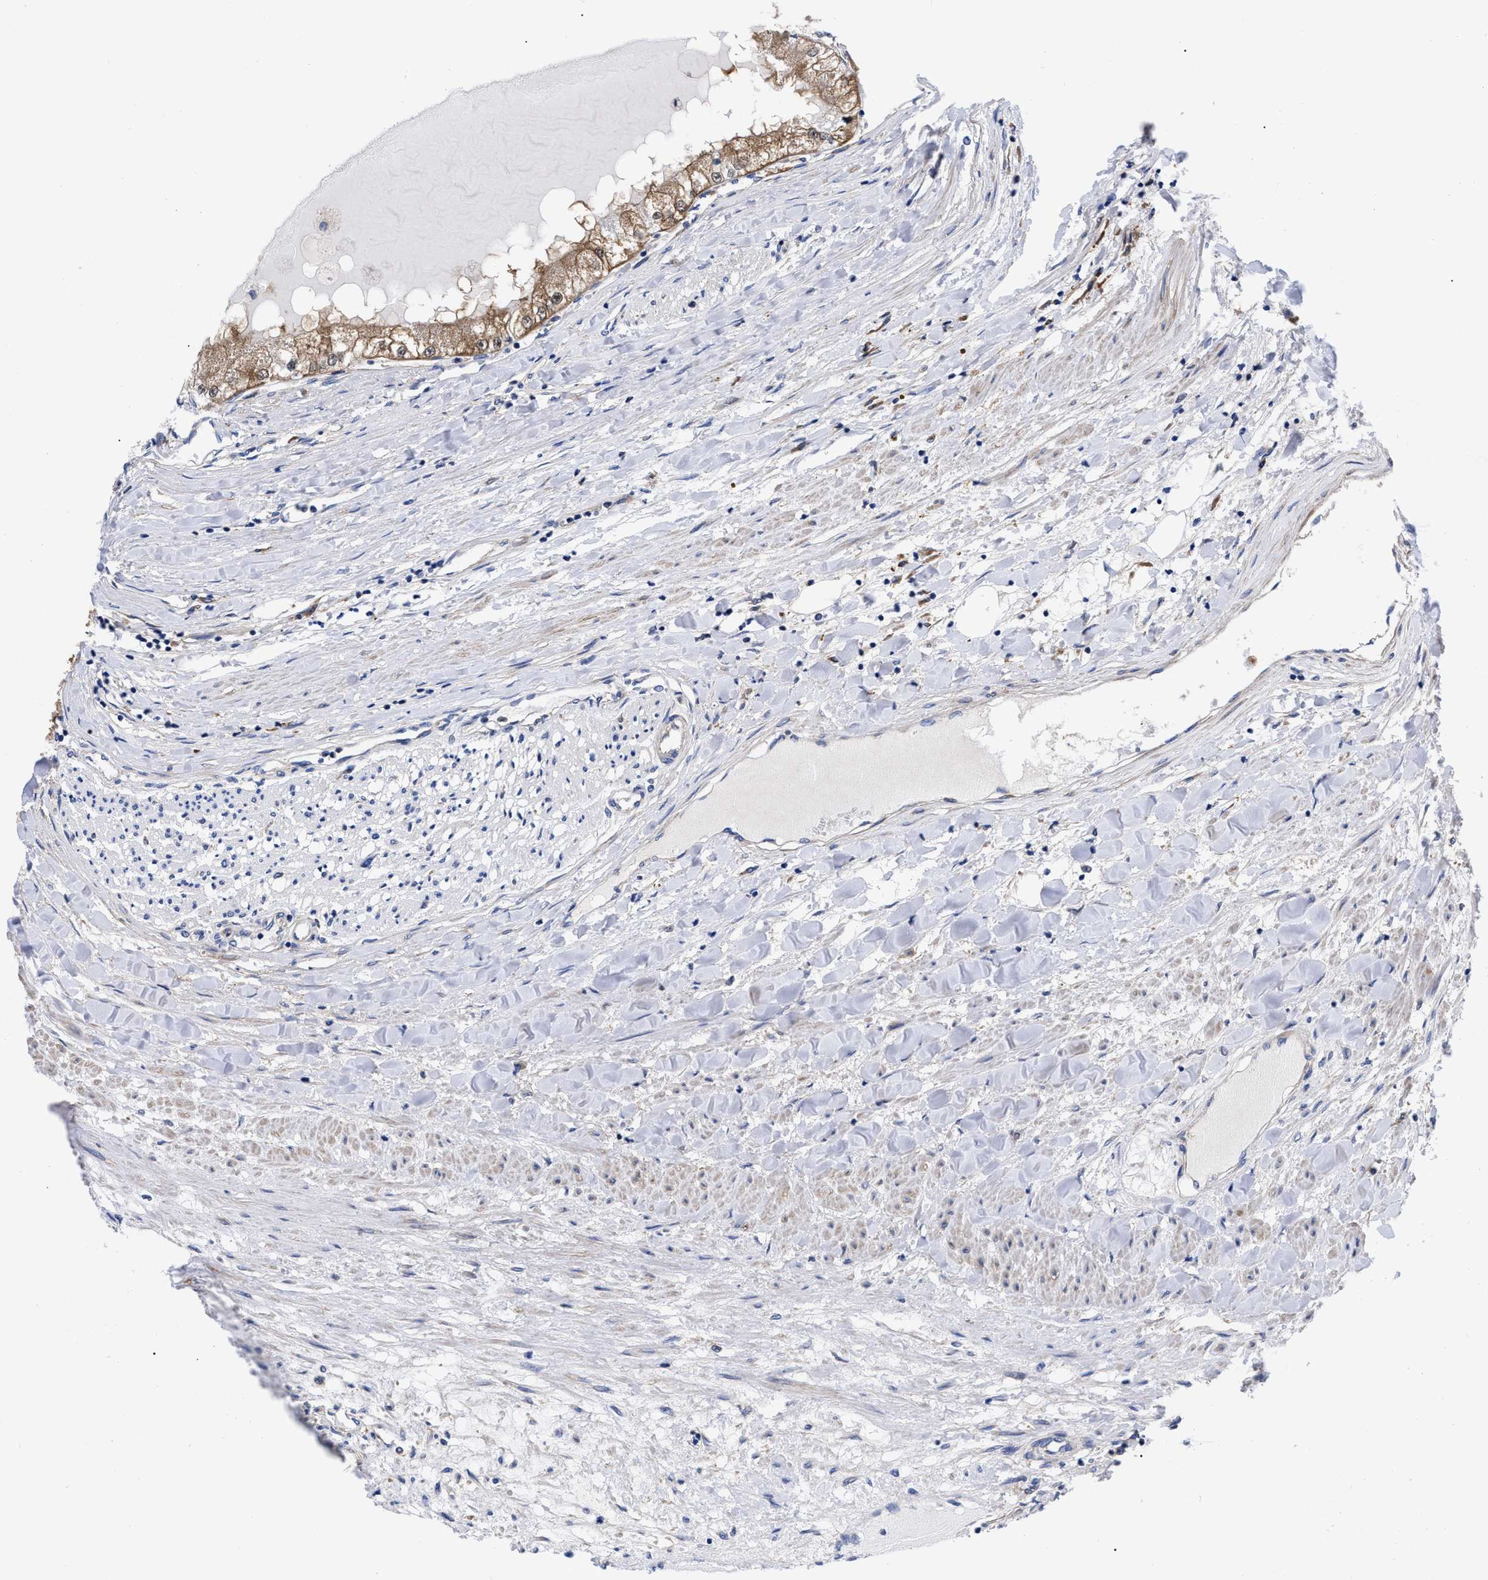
{"staining": {"intensity": "moderate", "quantity": ">75%", "location": "cytoplasmic/membranous"}, "tissue": "renal cancer", "cell_type": "Tumor cells", "image_type": "cancer", "snomed": [{"axis": "morphology", "description": "Adenocarcinoma, NOS"}, {"axis": "topography", "description": "Kidney"}], "caption": "Immunohistochemistry (IHC) (DAB) staining of human renal adenocarcinoma displays moderate cytoplasmic/membranous protein staining in about >75% of tumor cells.", "gene": "RBKS", "patient": {"sex": "male", "age": 68}}